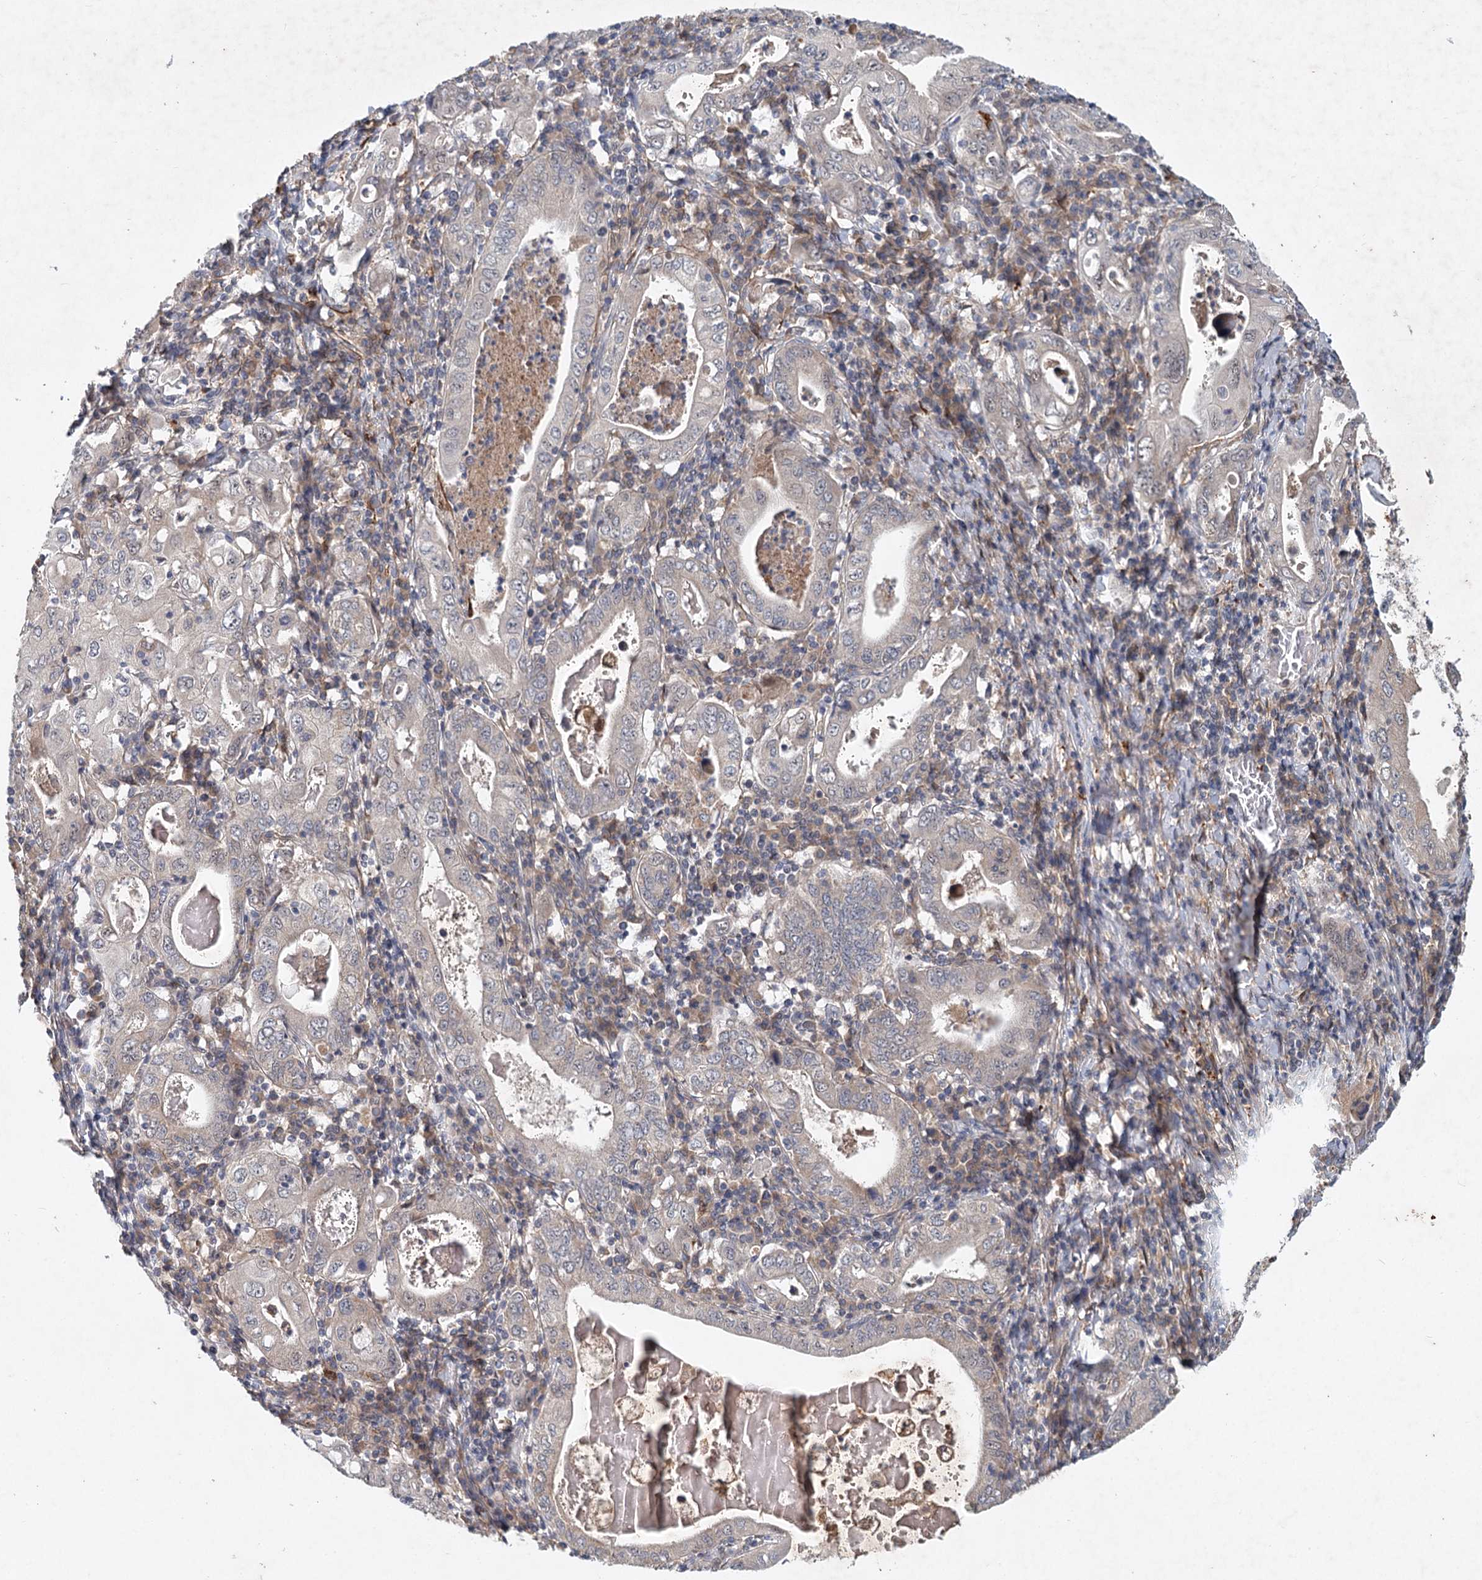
{"staining": {"intensity": "negative", "quantity": "none", "location": "none"}, "tissue": "stomach cancer", "cell_type": "Tumor cells", "image_type": "cancer", "snomed": [{"axis": "morphology", "description": "Normal tissue, NOS"}, {"axis": "morphology", "description": "Adenocarcinoma, NOS"}, {"axis": "topography", "description": "Esophagus"}, {"axis": "topography", "description": "Stomach, upper"}, {"axis": "topography", "description": "Peripheral nerve tissue"}], "caption": "There is no significant positivity in tumor cells of adenocarcinoma (stomach).", "gene": "AP3B1", "patient": {"sex": "male", "age": 62}}